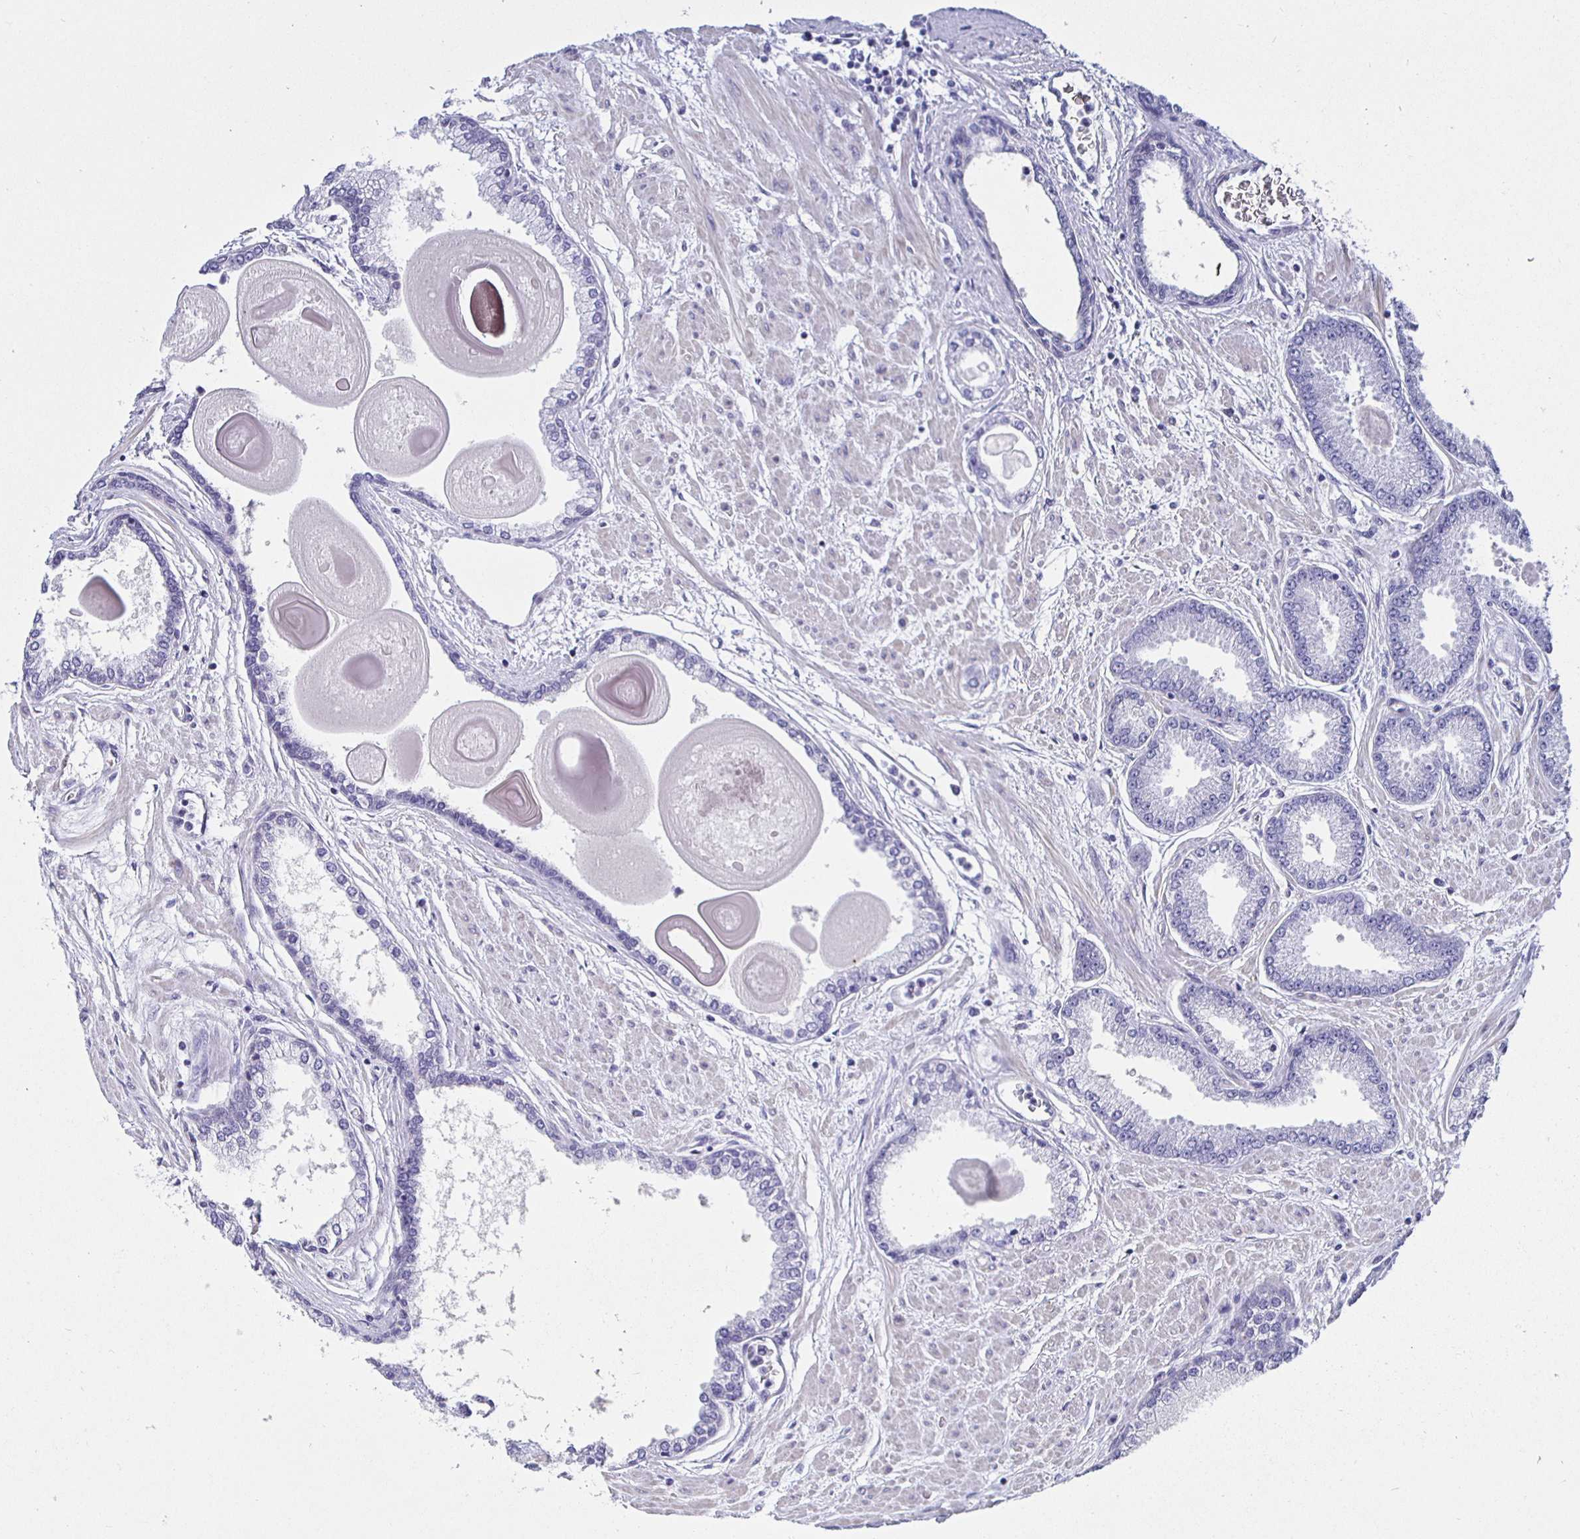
{"staining": {"intensity": "negative", "quantity": "none", "location": "none"}, "tissue": "prostate cancer", "cell_type": "Tumor cells", "image_type": "cancer", "snomed": [{"axis": "morphology", "description": "Adenocarcinoma, Low grade"}, {"axis": "topography", "description": "Prostate"}], "caption": "The micrograph exhibits no significant staining in tumor cells of prostate cancer (low-grade adenocarcinoma).", "gene": "HSPA4L", "patient": {"sex": "male", "age": 67}}